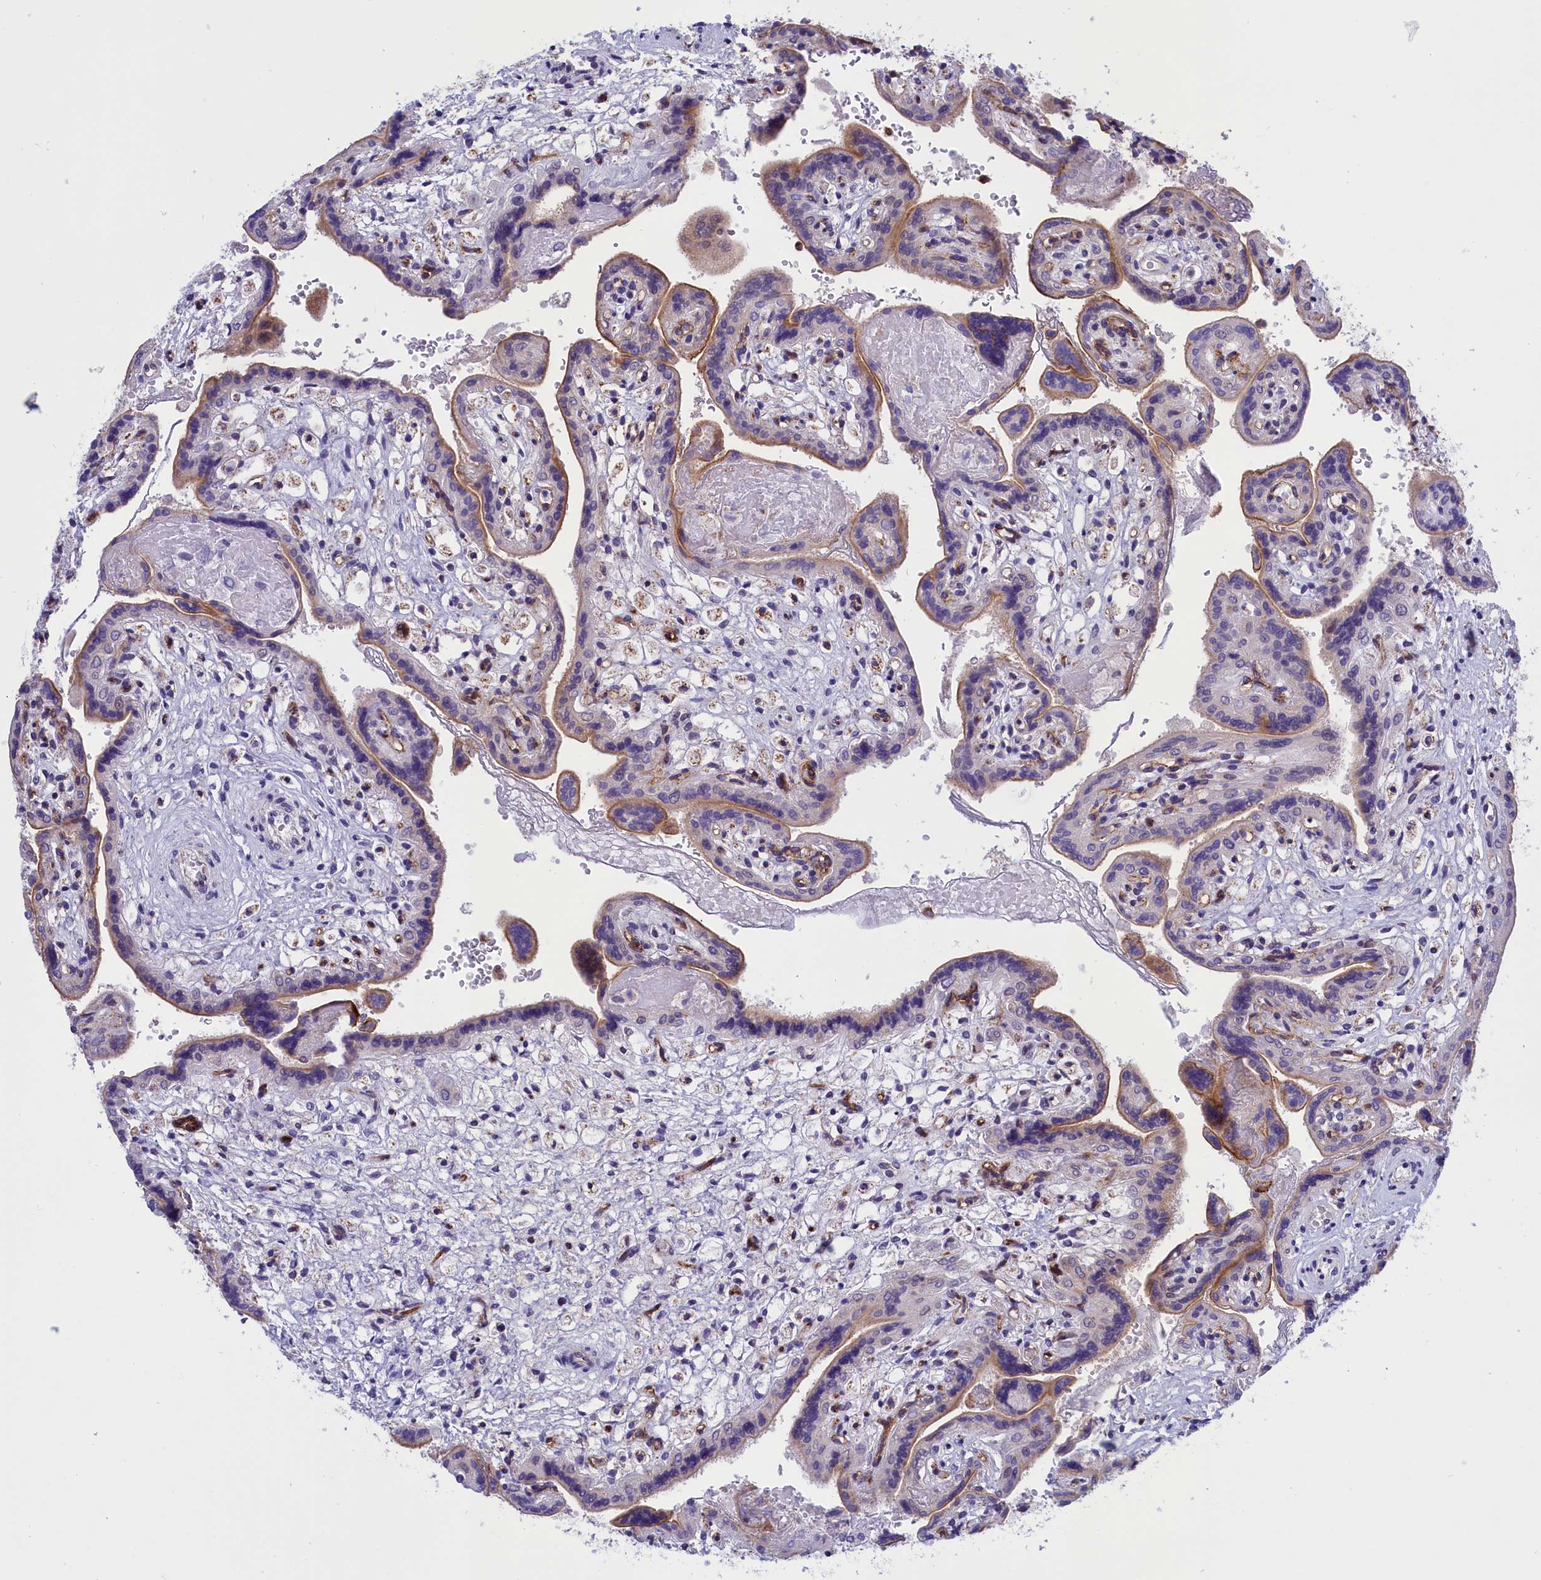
{"staining": {"intensity": "strong", "quantity": "25%-75%", "location": "cytoplasmic/membranous"}, "tissue": "placenta", "cell_type": "Trophoblastic cells", "image_type": "normal", "snomed": [{"axis": "morphology", "description": "Normal tissue, NOS"}, {"axis": "topography", "description": "Placenta"}], "caption": "A brown stain highlights strong cytoplasmic/membranous expression of a protein in trophoblastic cells of normal human placenta. (DAB (3,3'-diaminobenzidine) IHC with brightfield microscopy, high magnification).", "gene": "MPND", "patient": {"sex": "female", "age": 37}}